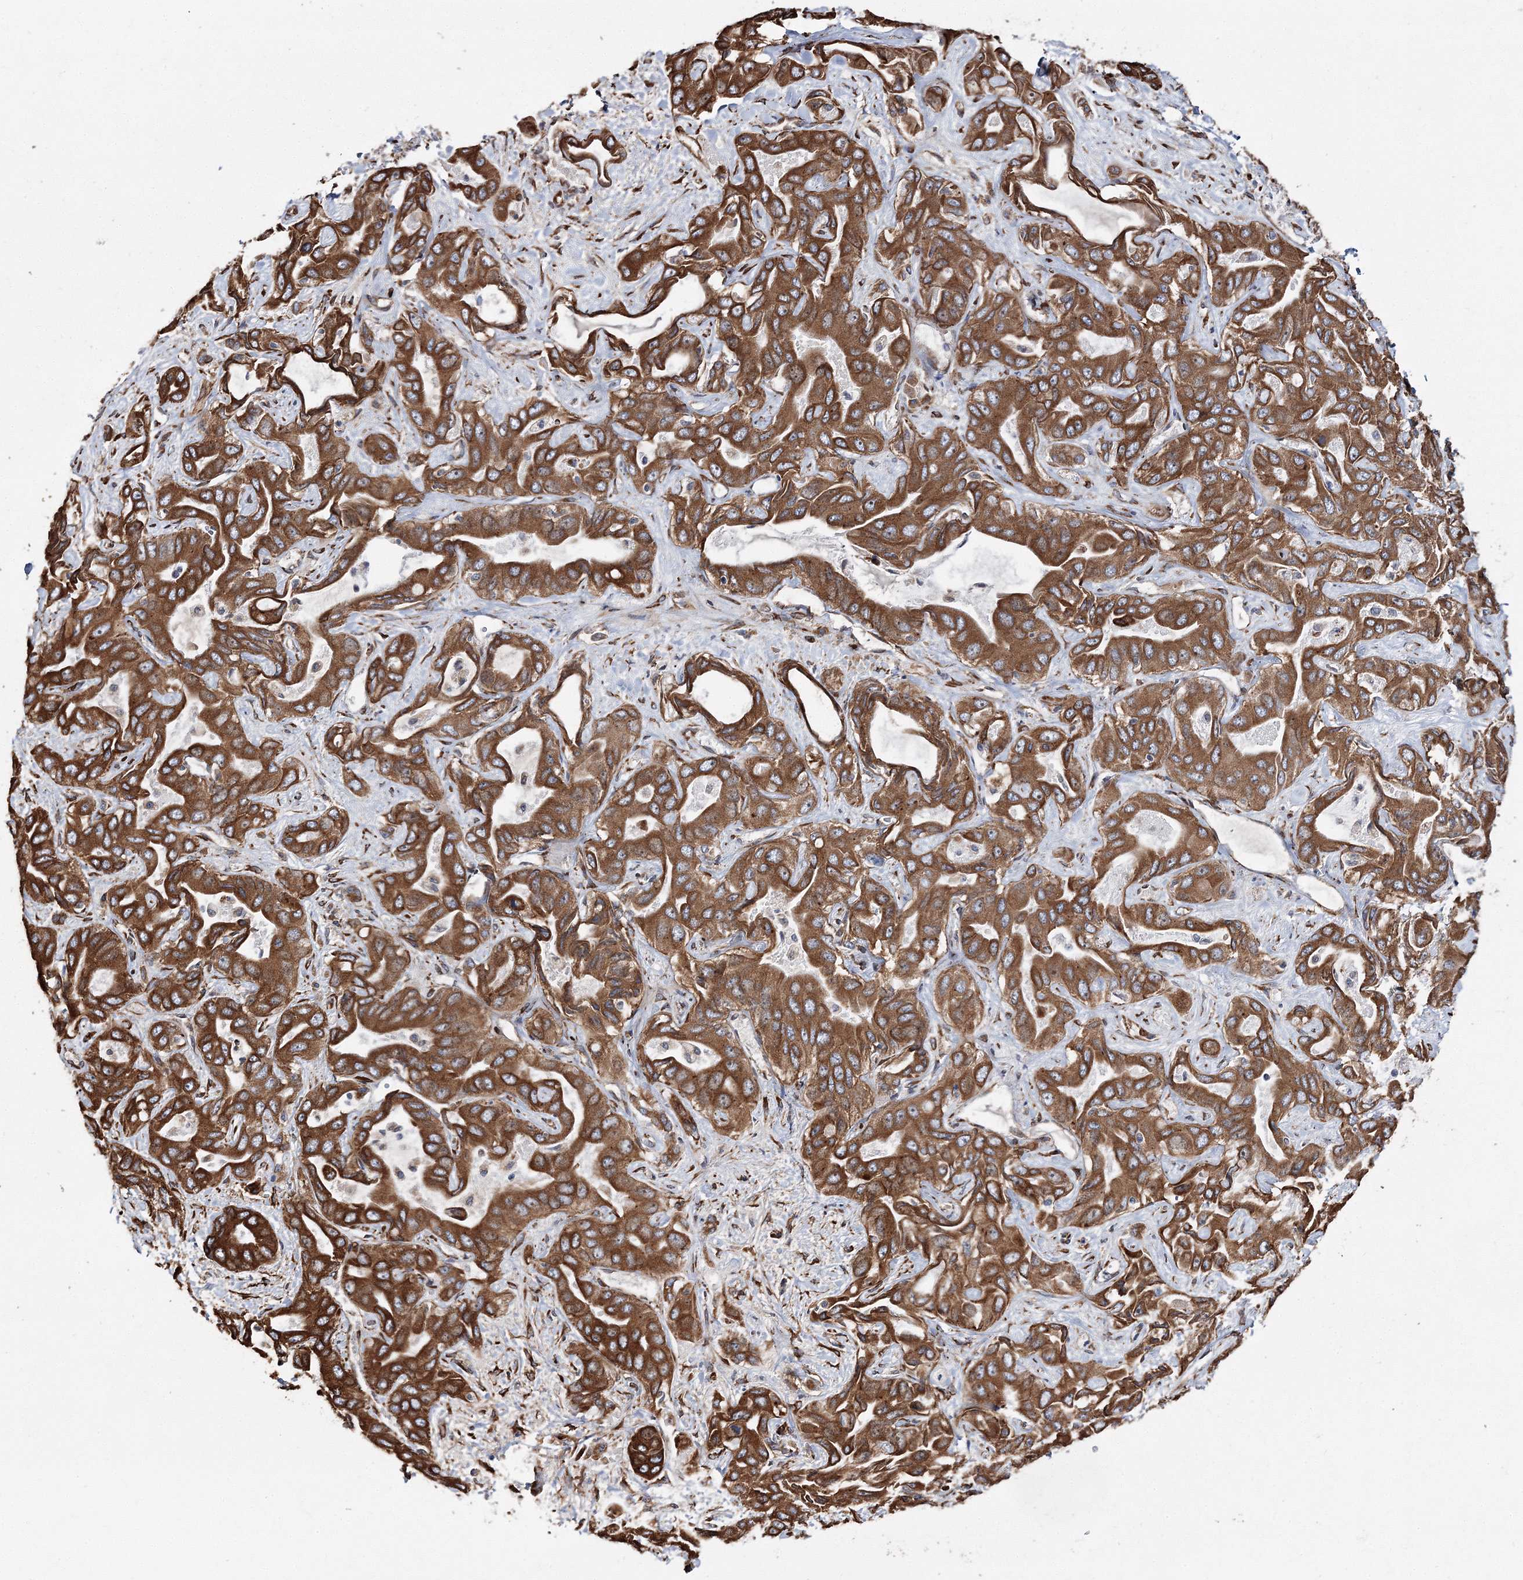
{"staining": {"intensity": "strong", "quantity": ">75%", "location": "cytoplasmic/membranous"}, "tissue": "liver cancer", "cell_type": "Tumor cells", "image_type": "cancer", "snomed": [{"axis": "morphology", "description": "Cholangiocarcinoma"}, {"axis": "topography", "description": "Liver"}], "caption": "An immunohistochemistry (IHC) micrograph of tumor tissue is shown. Protein staining in brown highlights strong cytoplasmic/membranous positivity in liver cancer within tumor cells. (DAB IHC with brightfield microscopy, high magnification).", "gene": "SCRN3", "patient": {"sex": "female", "age": 52}}